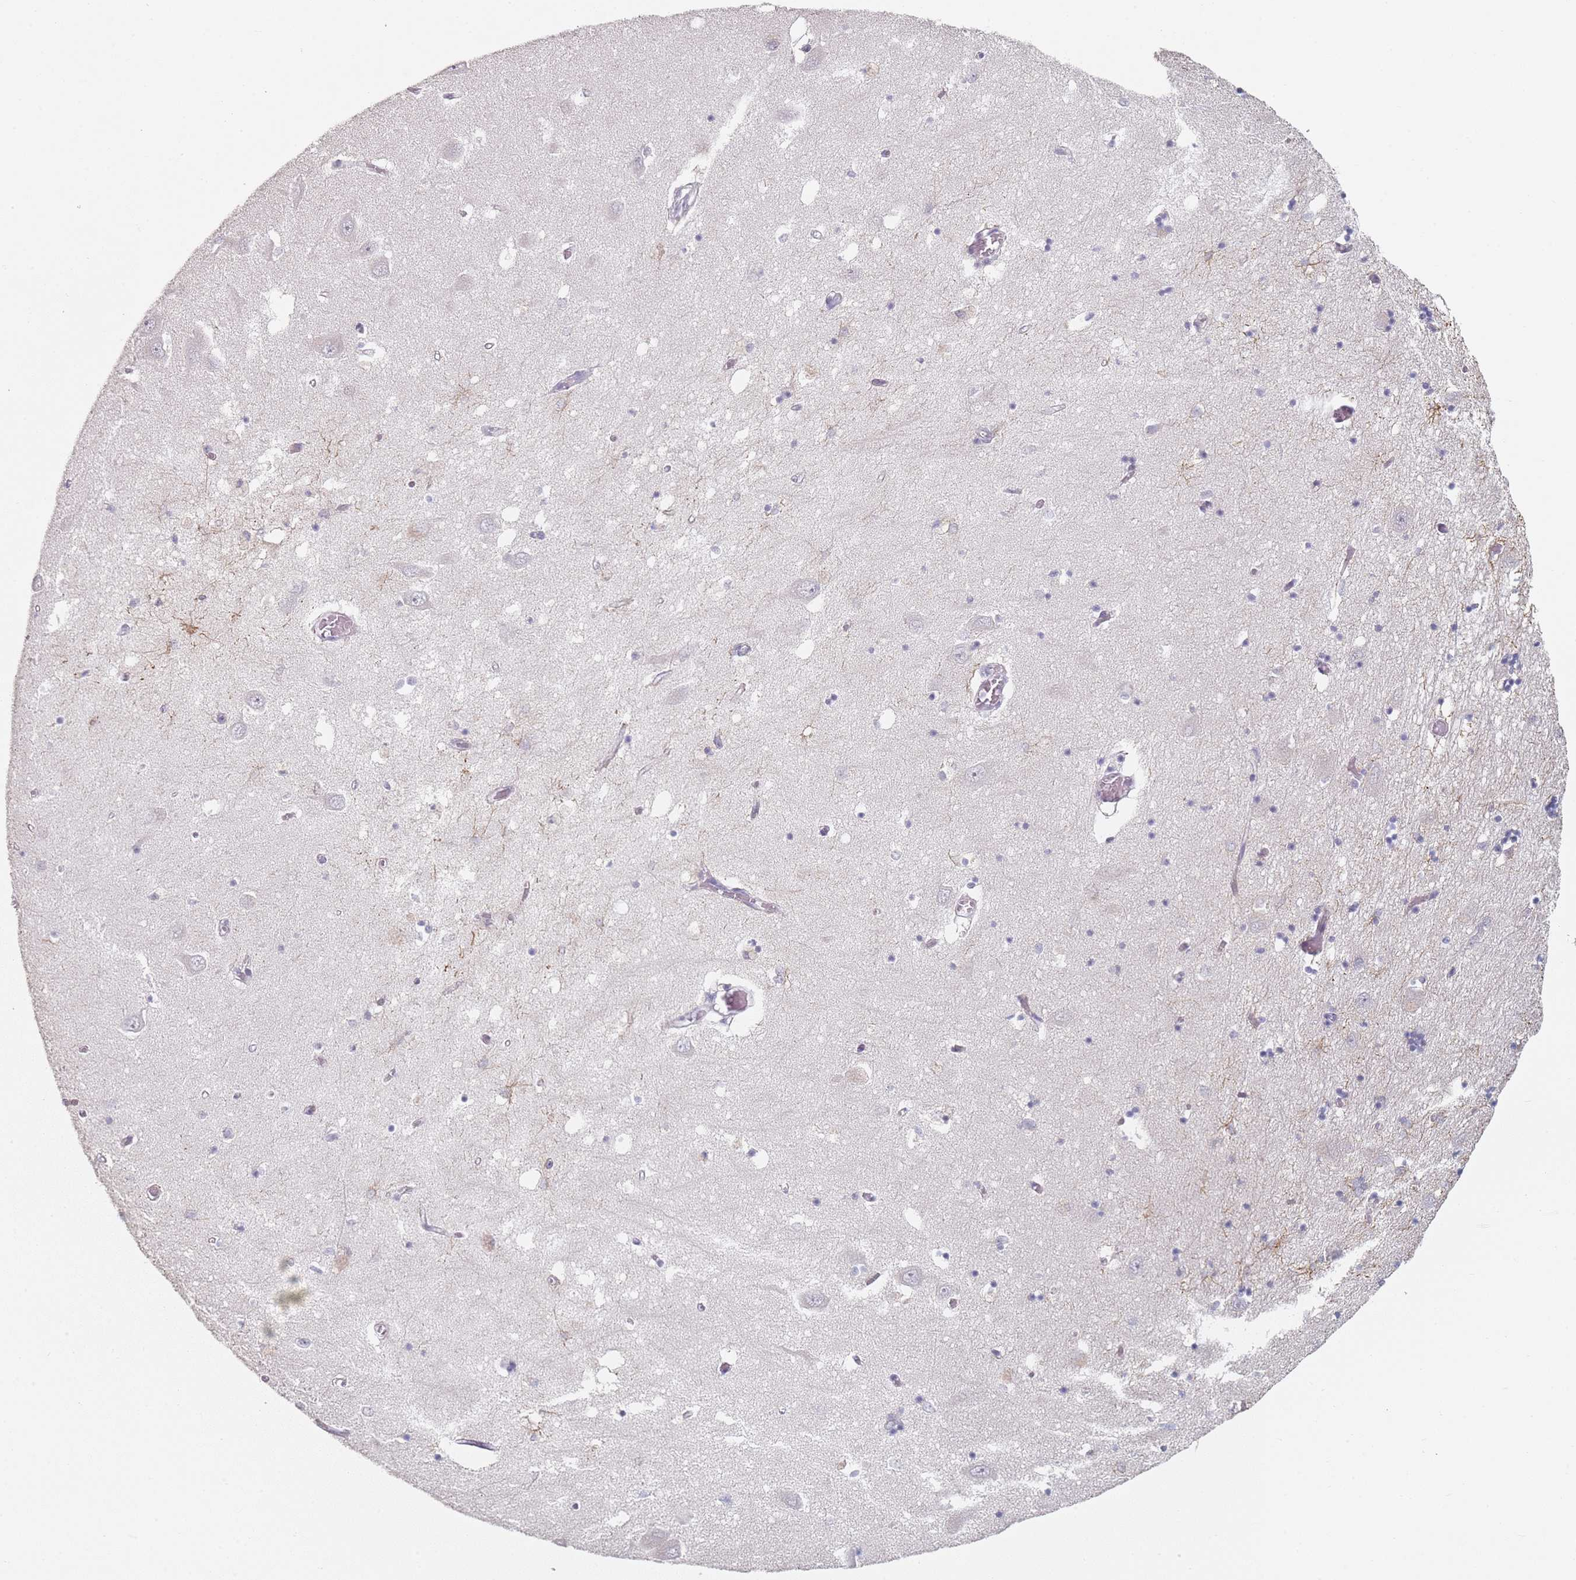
{"staining": {"intensity": "negative", "quantity": "none", "location": "none"}, "tissue": "hippocampus", "cell_type": "Glial cells", "image_type": "normal", "snomed": [{"axis": "morphology", "description": "Normal tissue, NOS"}, {"axis": "topography", "description": "Hippocampus"}], "caption": "This is an IHC micrograph of unremarkable human hippocampus. There is no expression in glial cells.", "gene": "DNAH11", "patient": {"sex": "male", "age": 70}}